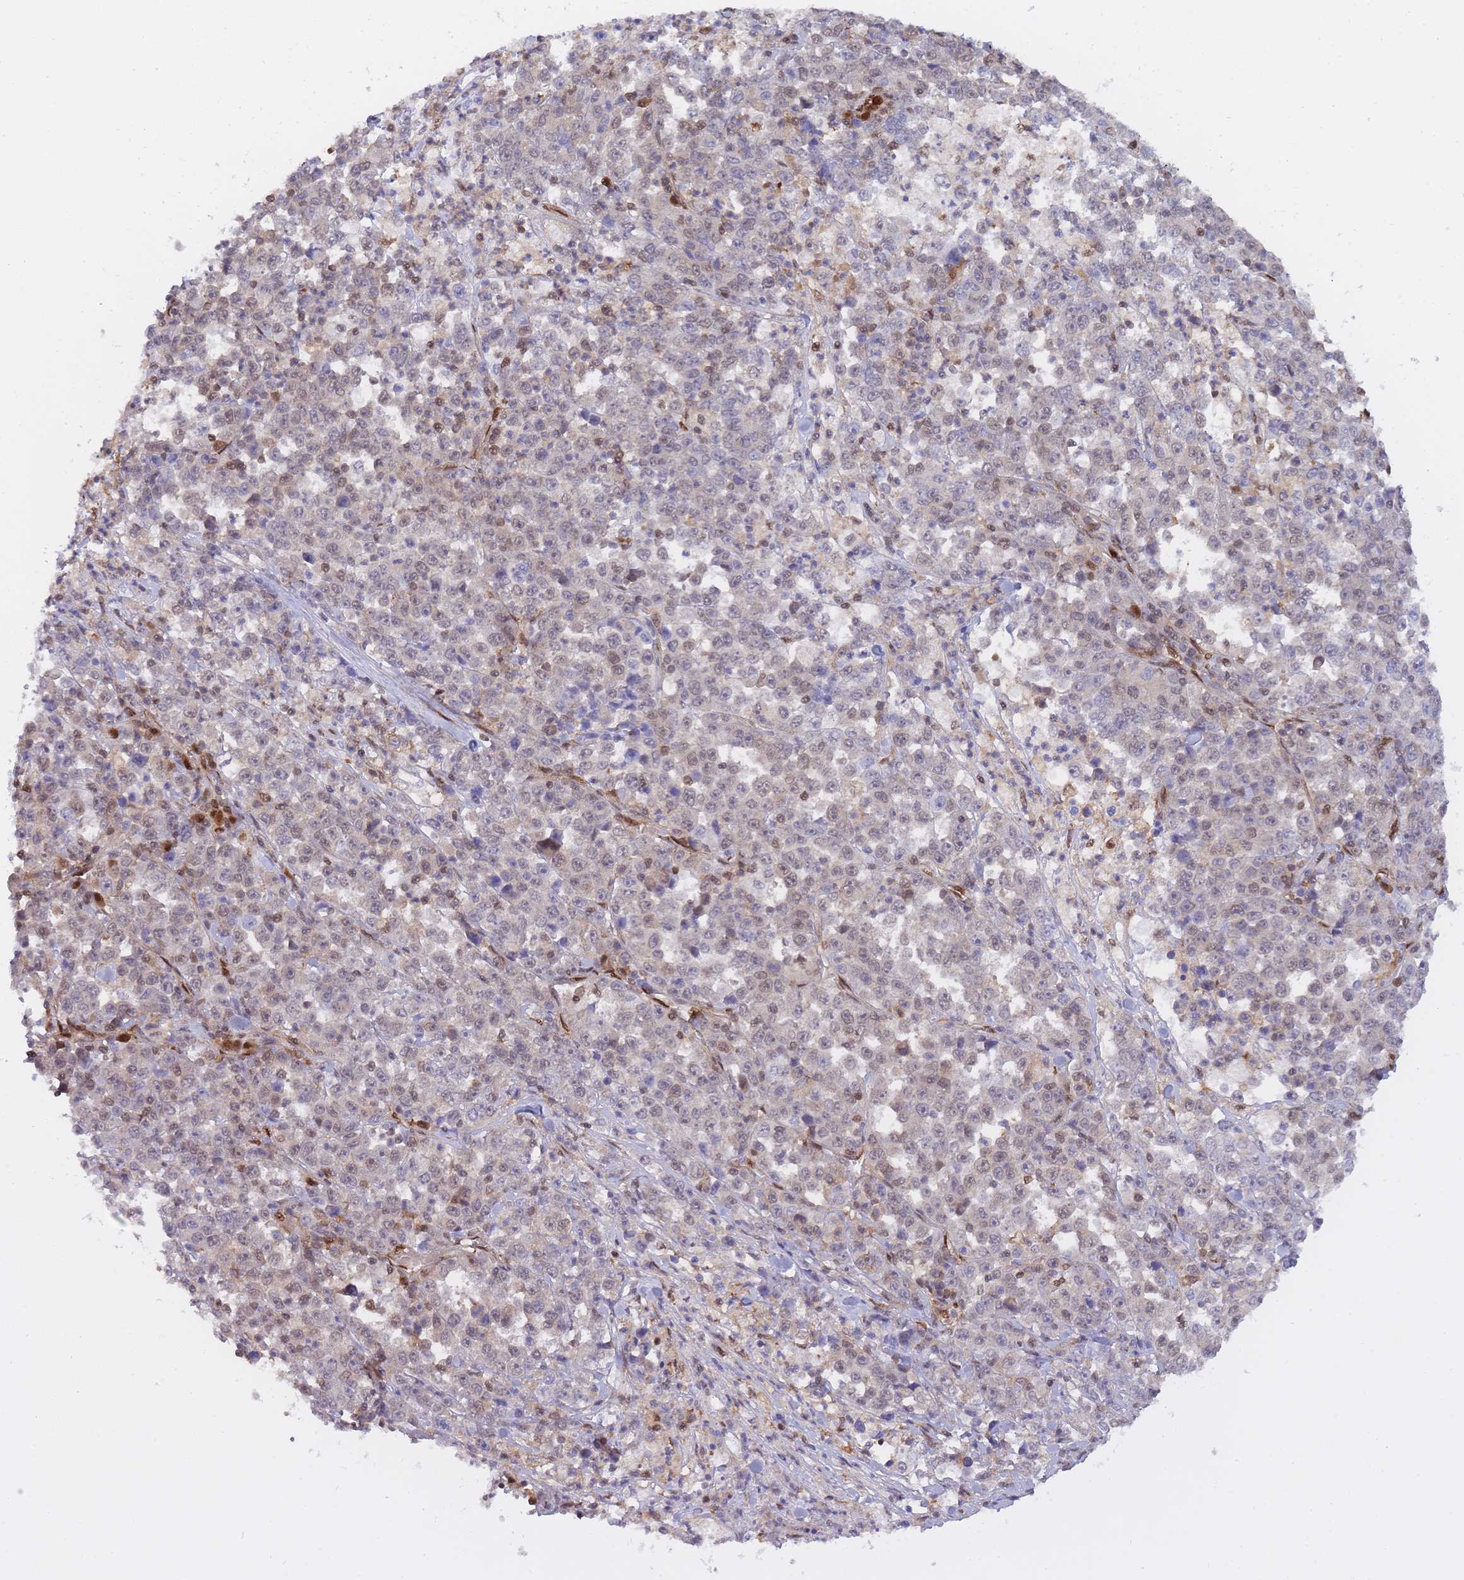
{"staining": {"intensity": "negative", "quantity": "none", "location": "none"}, "tissue": "stomach cancer", "cell_type": "Tumor cells", "image_type": "cancer", "snomed": [{"axis": "morphology", "description": "Normal tissue, NOS"}, {"axis": "morphology", "description": "Adenocarcinoma, NOS"}, {"axis": "topography", "description": "Stomach, upper"}, {"axis": "topography", "description": "Stomach"}], "caption": "DAB immunohistochemical staining of human stomach cancer (adenocarcinoma) shows no significant staining in tumor cells. (Stains: DAB (3,3'-diaminobenzidine) immunohistochemistry with hematoxylin counter stain, Microscopy: brightfield microscopy at high magnification).", "gene": "NSFL1C", "patient": {"sex": "male", "age": 59}}